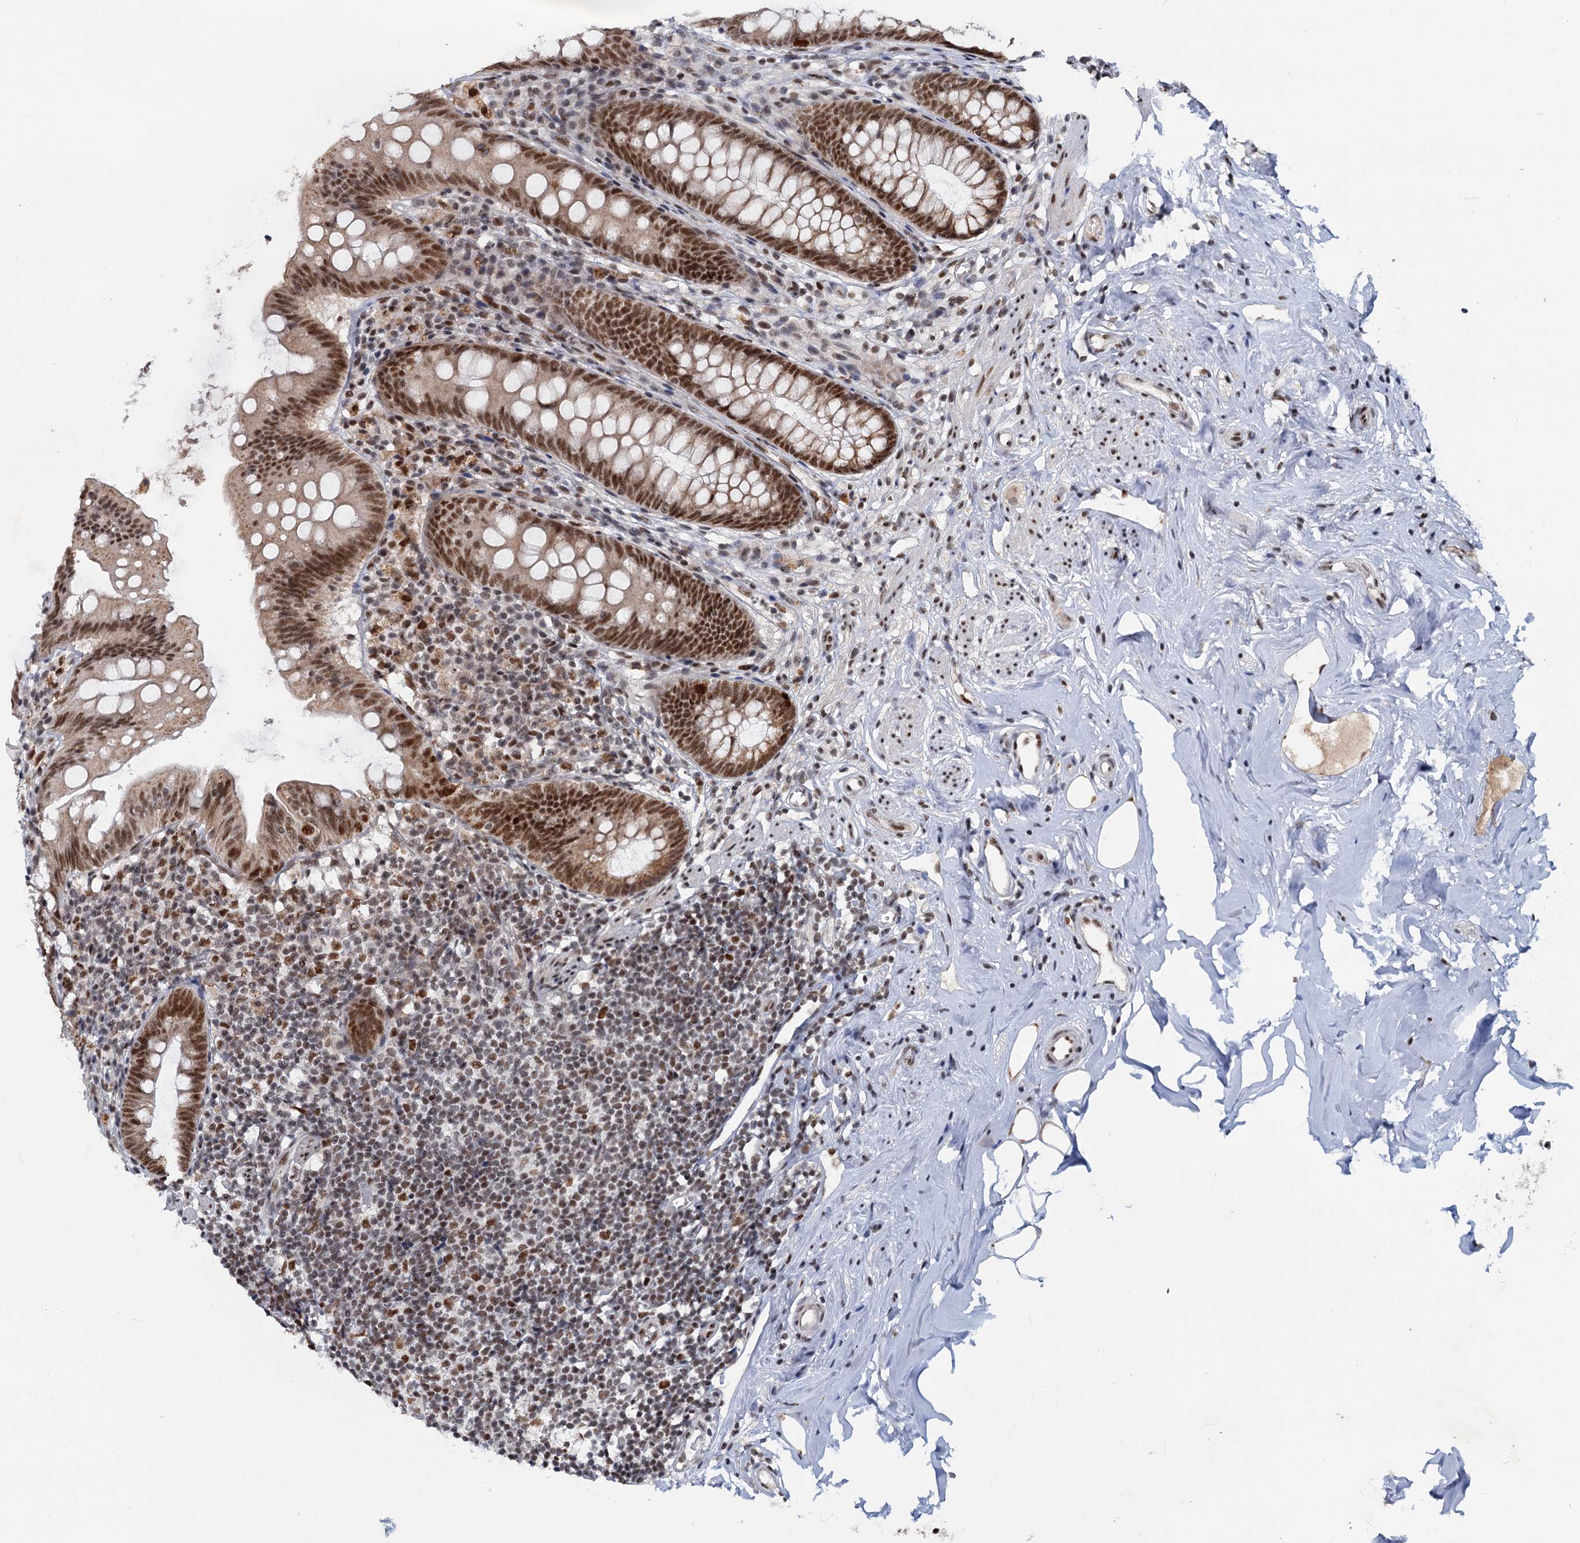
{"staining": {"intensity": "moderate", "quantity": ">75%", "location": "nuclear"}, "tissue": "appendix", "cell_type": "Glandular cells", "image_type": "normal", "snomed": [{"axis": "morphology", "description": "Normal tissue, NOS"}, {"axis": "topography", "description": "Appendix"}], "caption": "Benign appendix exhibits moderate nuclear staining in about >75% of glandular cells, visualized by immunohistochemistry.", "gene": "WBP4", "patient": {"sex": "female", "age": 51}}